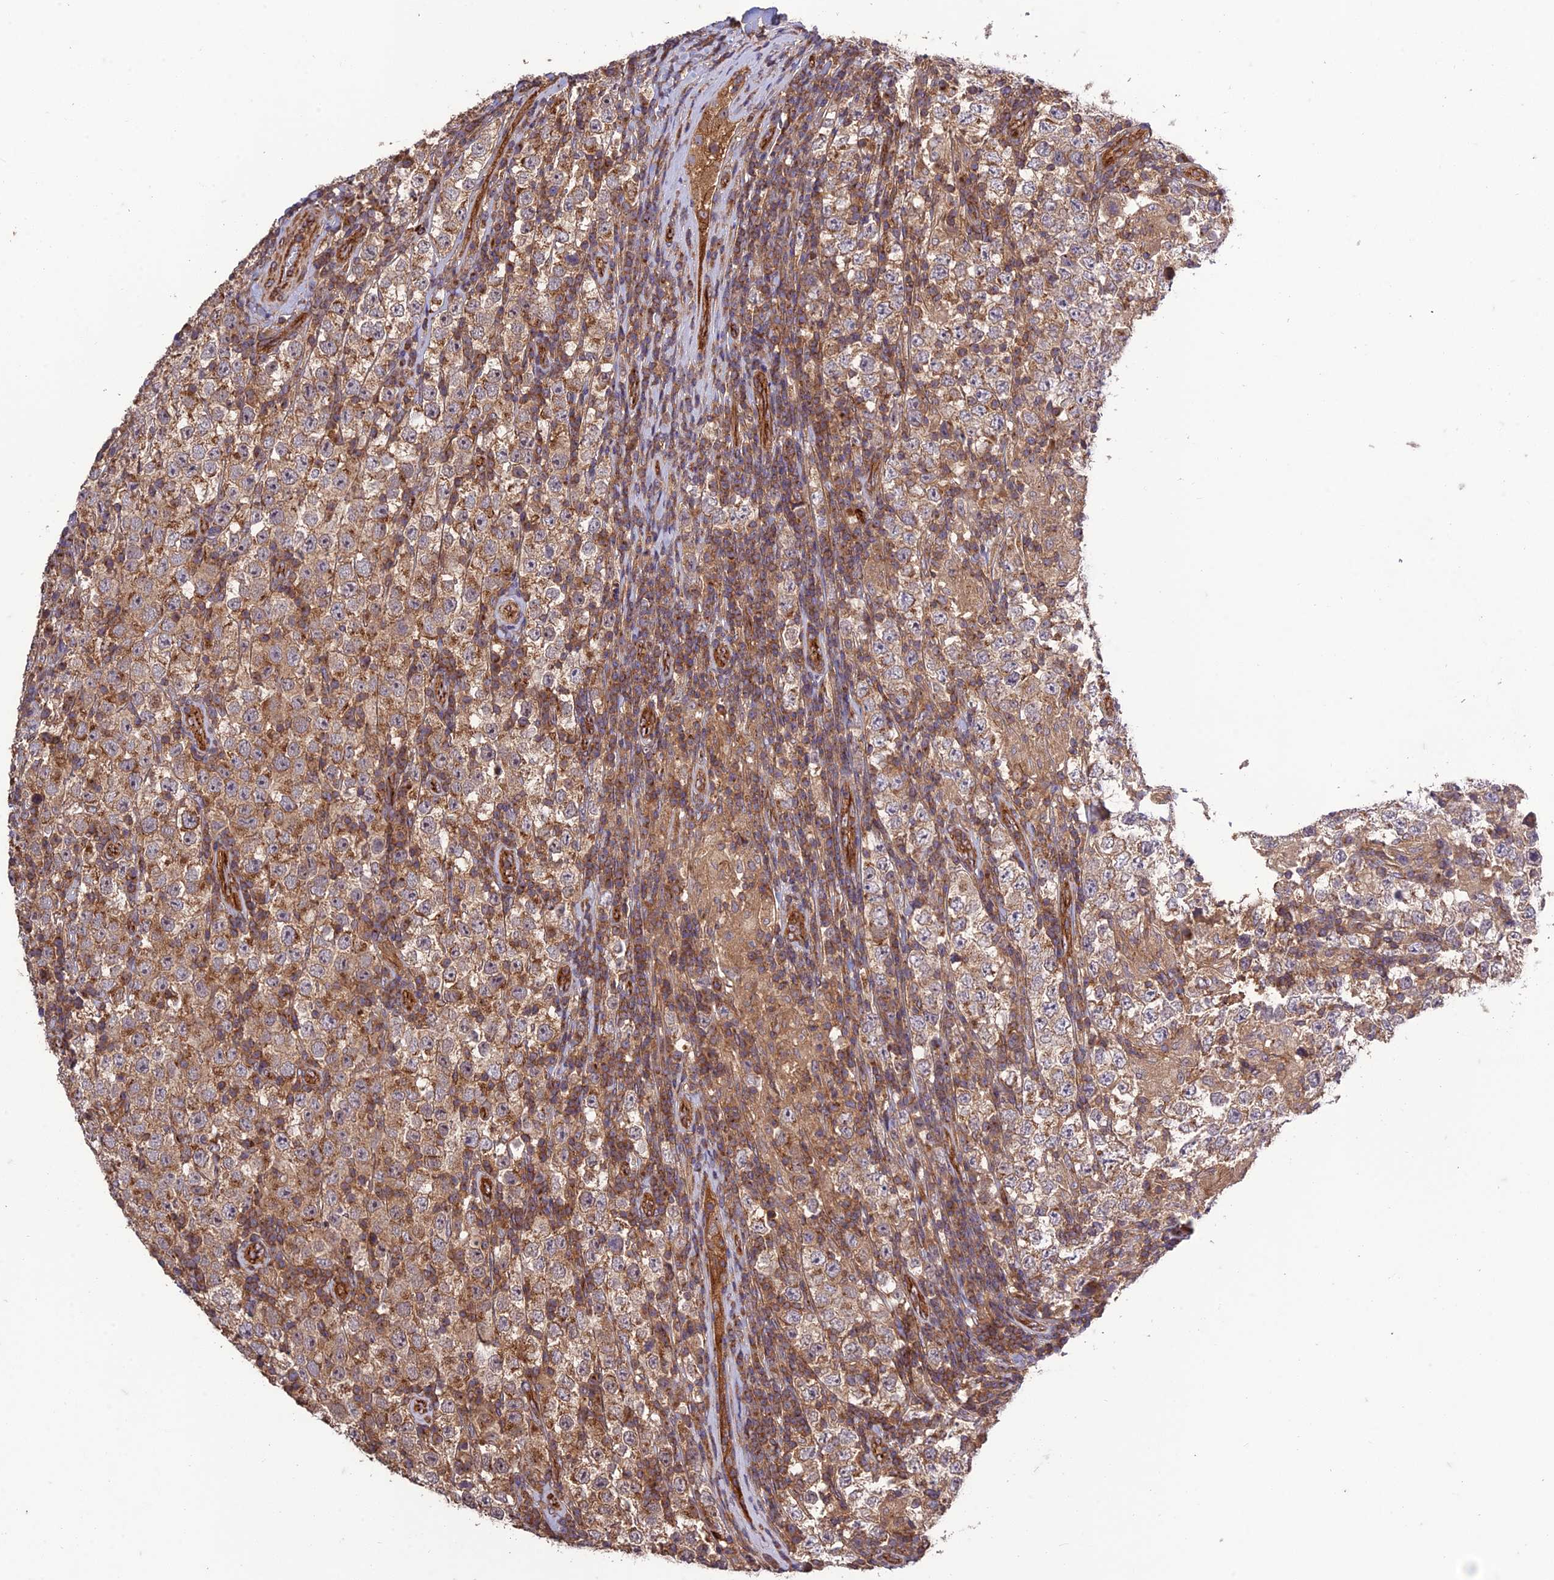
{"staining": {"intensity": "weak", "quantity": ">75%", "location": "cytoplasmic/membranous"}, "tissue": "testis cancer", "cell_type": "Tumor cells", "image_type": "cancer", "snomed": [{"axis": "morphology", "description": "Normal tissue, NOS"}, {"axis": "morphology", "description": "Urothelial carcinoma, High grade"}, {"axis": "morphology", "description": "Seminoma, NOS"}, {"axis": "morphology", "description": "Carcinoma, Embryonal, NOS"}, {"axis": "topography", "description": "Urinary bladder"}, {"axis": "topography", "description": "Testis"}], "caption": "Human testis seminoma stained for a protein (brown) exhibits weak cytoplasmic/membranous positive expression in about >75% of tumor cells.", "gene": "TMEM131L", "patient": {"sex": "male", "age": 41}}